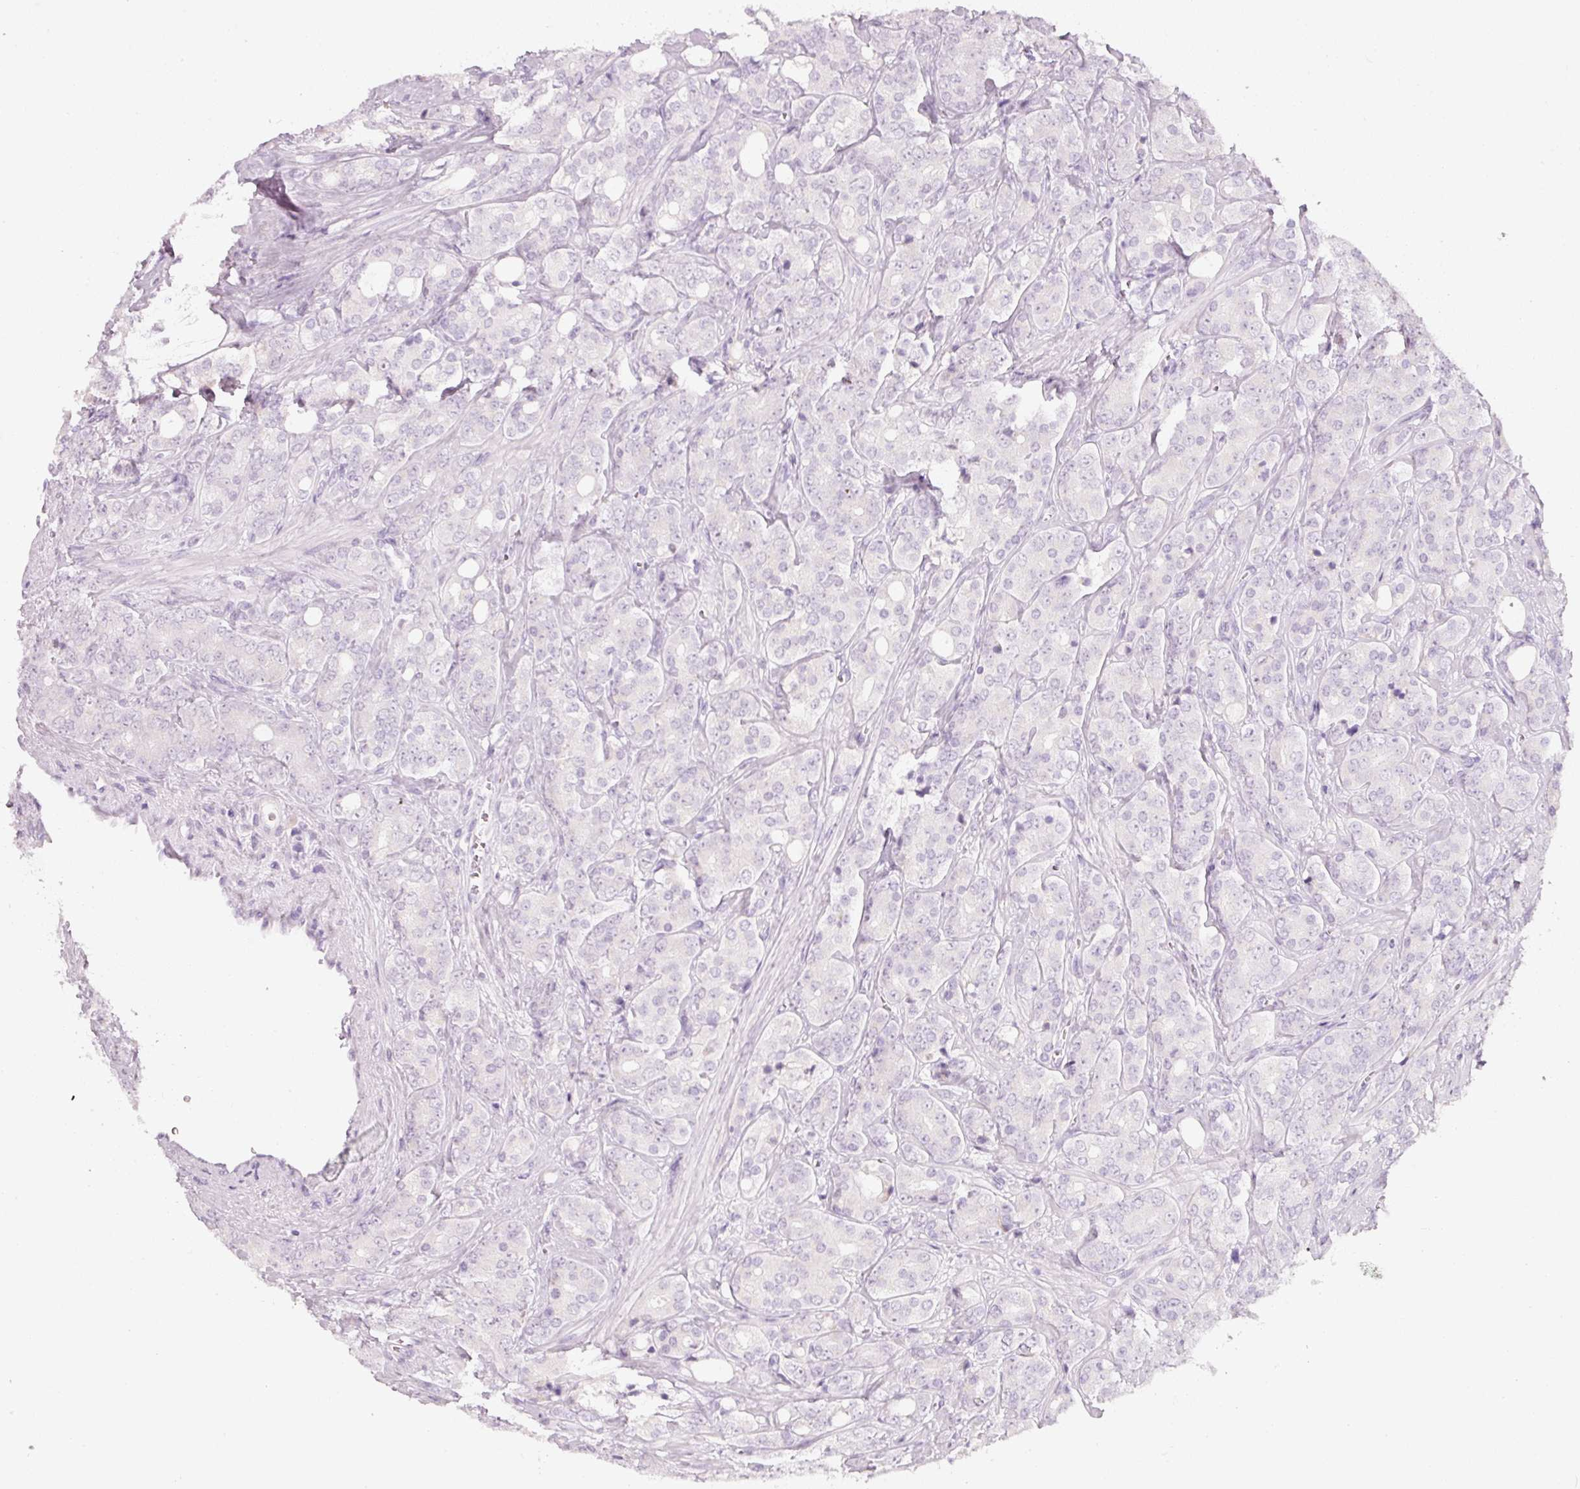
{"staining": {"intensity": "negative", "quantity": "none", "location": "none"}, "tissue": "prostate cancer", "cell_type": "Tumor cells", "image_type": "cancer", "snomed": [{"axis": "morphology", "description": "Adenocarcinoma, High grade"}, {"axis": "topography", "description": "Prostate"}], "caption": "Immunohistochemical staining of prostate cancer (high-grade adenocarcinoma) reveals no significant staining in tumor cells.", "gene": "ENSG00000206549", "patient": {"sex": "male", "age": 62}}